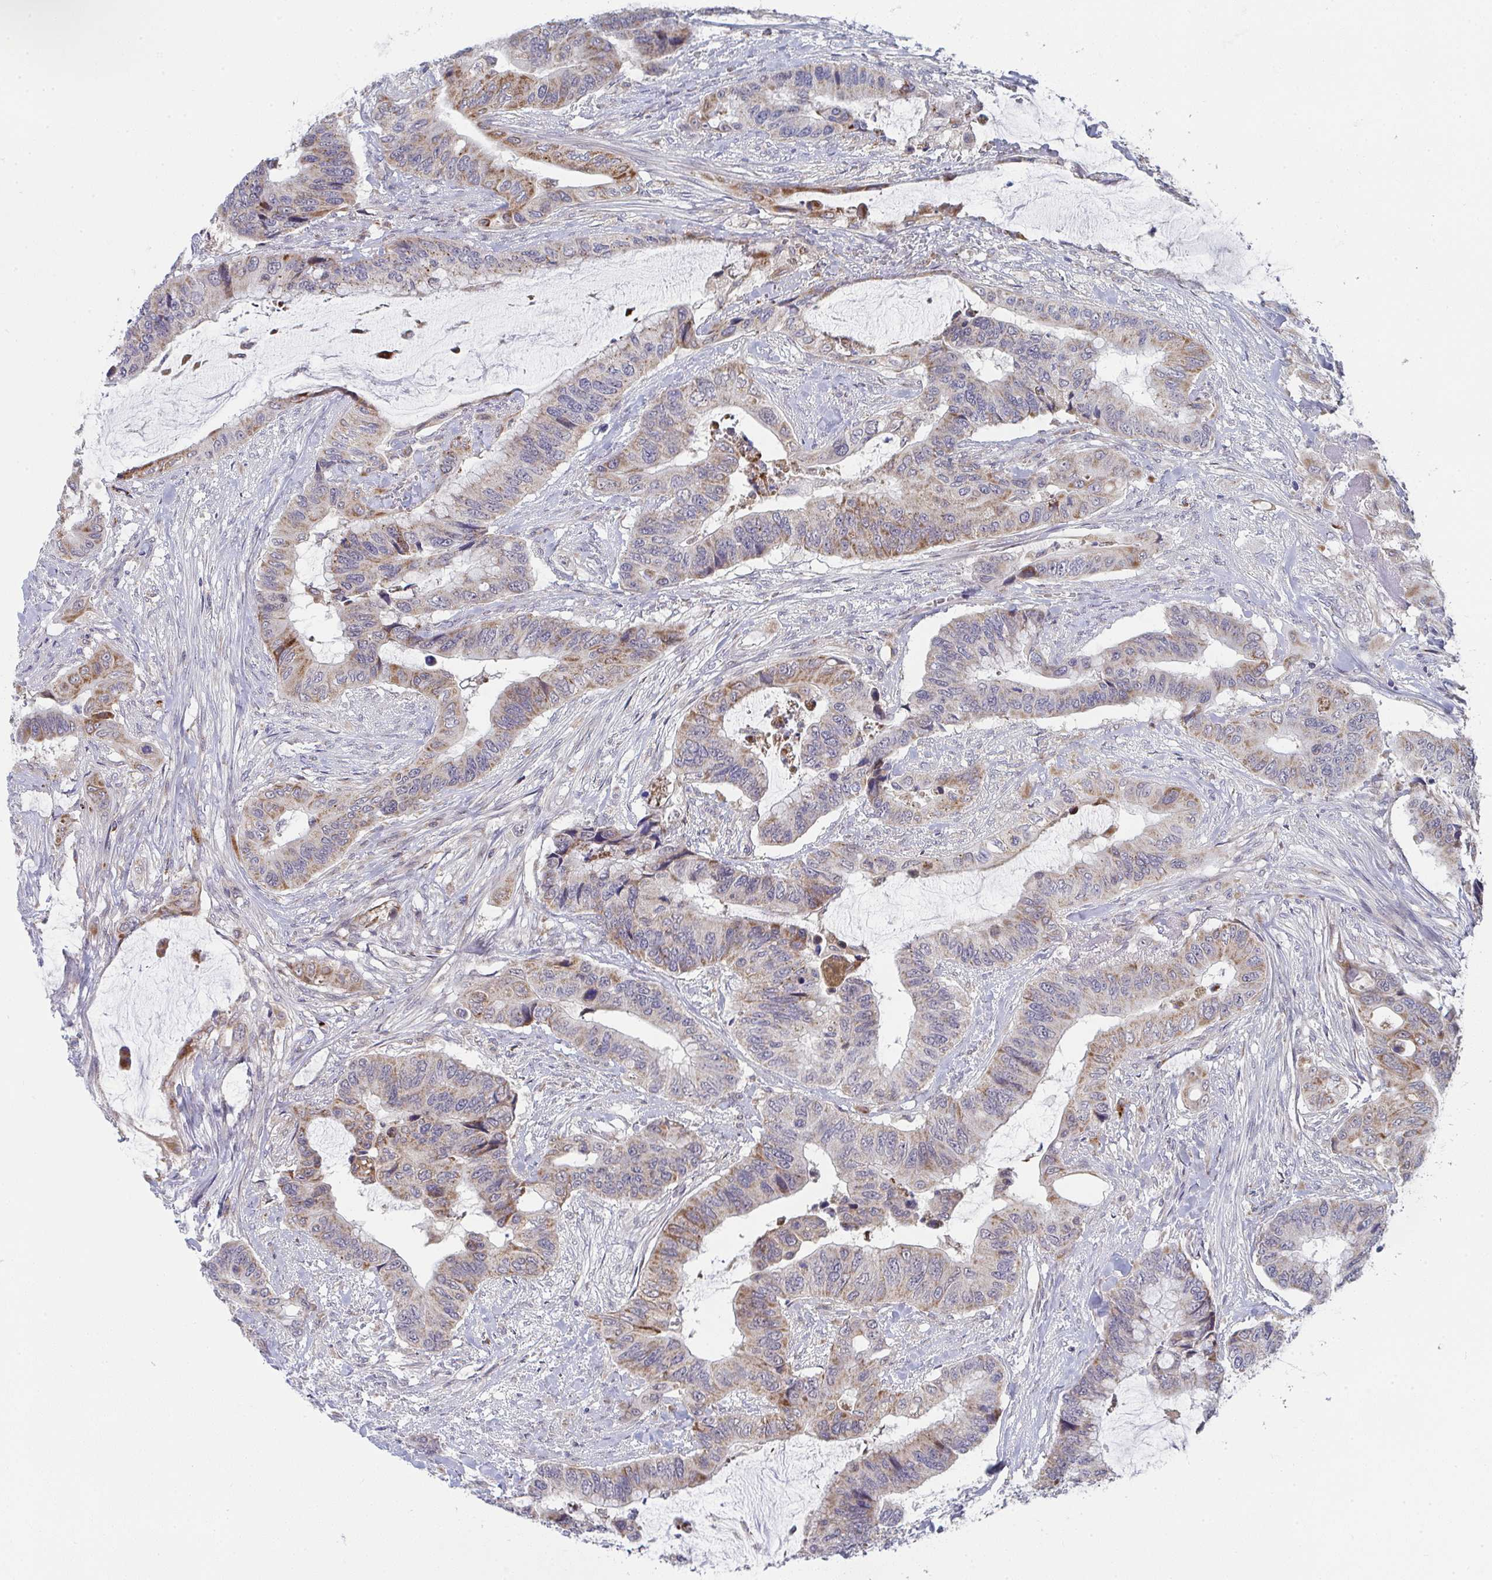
{"staining": {"intensity": "weak", "quantity": "25%-75%", "location": "cytoplasmic/membranous"}, "tissue": "colorectal cancer", "cell_type": "Tumor cells", "image_type": "cancer", "snomed": [{"axis": "morphology", "description": "Adenocarcinoma, NOS"}, {"axis": "topography", "description": "Rectum"}], "caption": "A high-resolution histopathology image shows immunohistochemistry (IHC) staining of adenocarcinoma (colorectal), which shows weak cytoplasmic/membranous positivity in about 25%-75% of tumor cells.", "gene": "VWDE", "patient": {"sex": "female", "age": 59}}